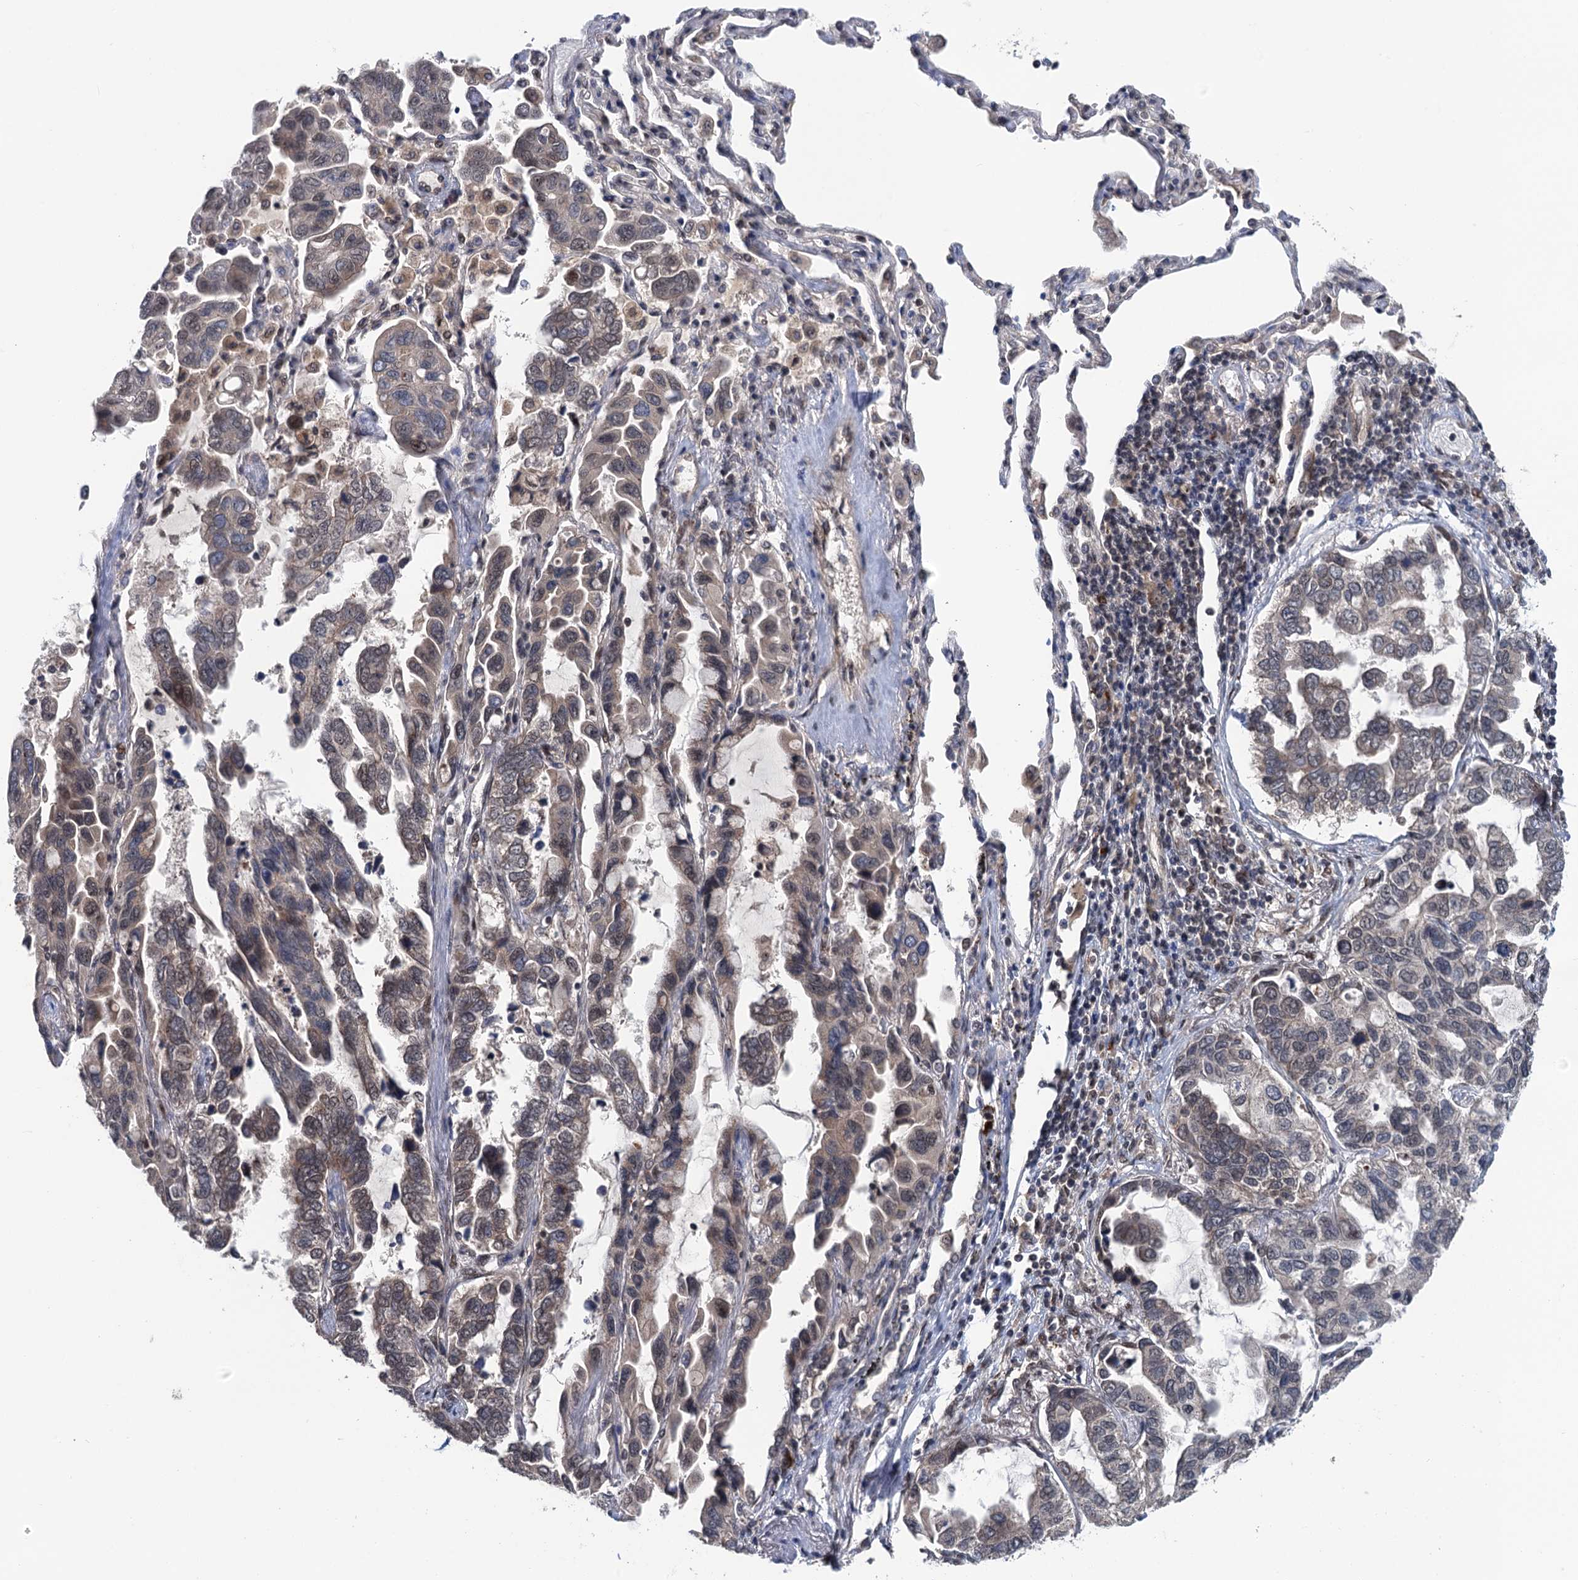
{"staining": {"intensity": "weak", "quantity": "<25%", "location": "cytoplasmic/membranous"}, "tissue": "lung cancer", "cell_type": "Tumor cells", "image_type": "cancer", "snomed": [{"axis": "morphology", "description": "Adenocarcinoma, NOS"}, {"axis": "topography", "description": "Lung"}], "caption": "There is no significant expression in tumor cells of adenocarcinoma (lung).", "gene": "RASSF4", "patient": {"sex": "male", "age": 64}}